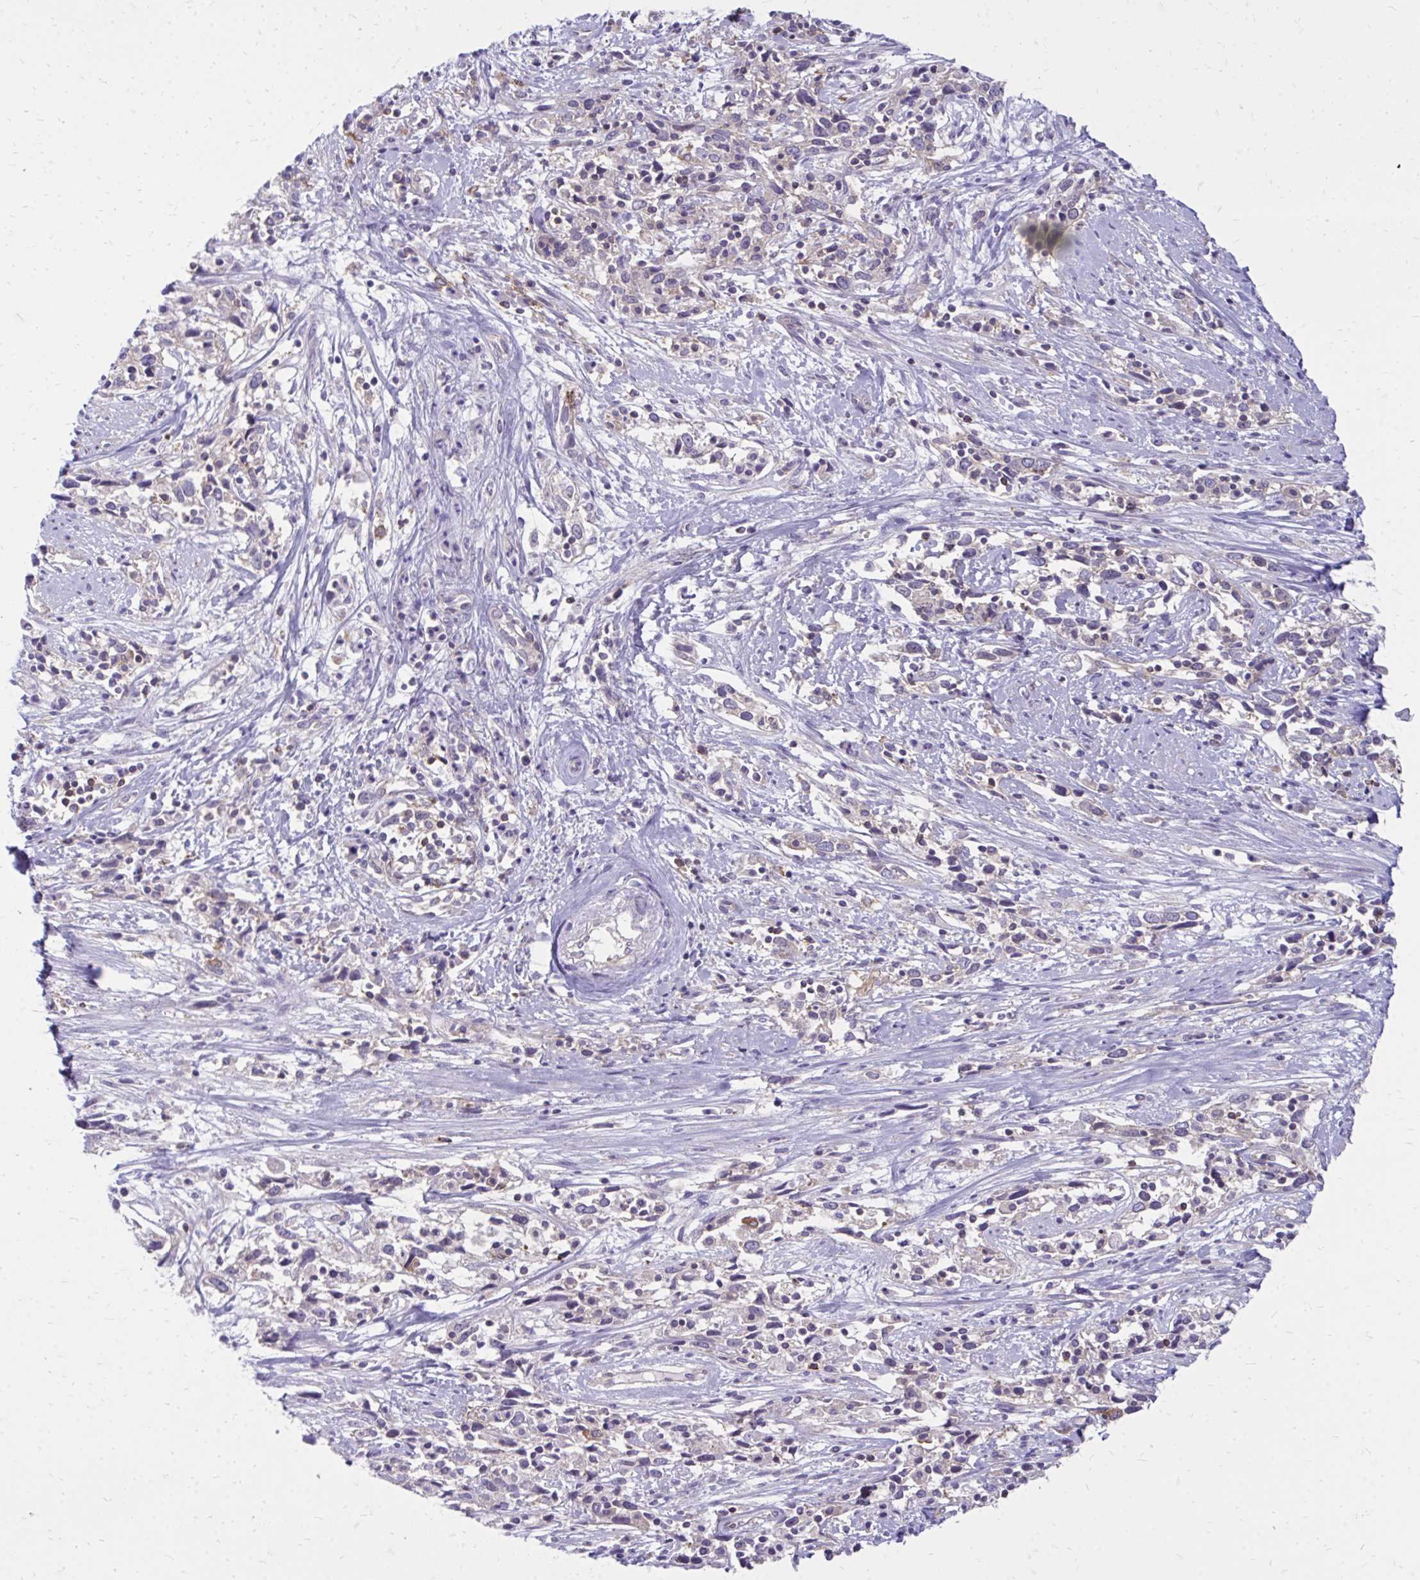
{"staining": {"intensity": "negative", "quantity": "none", "location": "none"}, "tissue": "cervical cancer", "cell_type": "Tumor cells", "image_type": "cancer", "snomed": [{"axis": "morphology", "description": "Adenocarcinoma, NOS"}, {"axis": "topography", "description": "Cervix"}], "caption": "Immunohistochemistry (IHC) micrograph of human cervical cancer stained for a protein (brown), which exhibits no positivity in tumor cells. The staining is performed using DAB brown chromogen with nuclei counter-stained in using hematoxylin.", "gene": "ASAP1", "patient": {"sex": "female", "age": 40}}